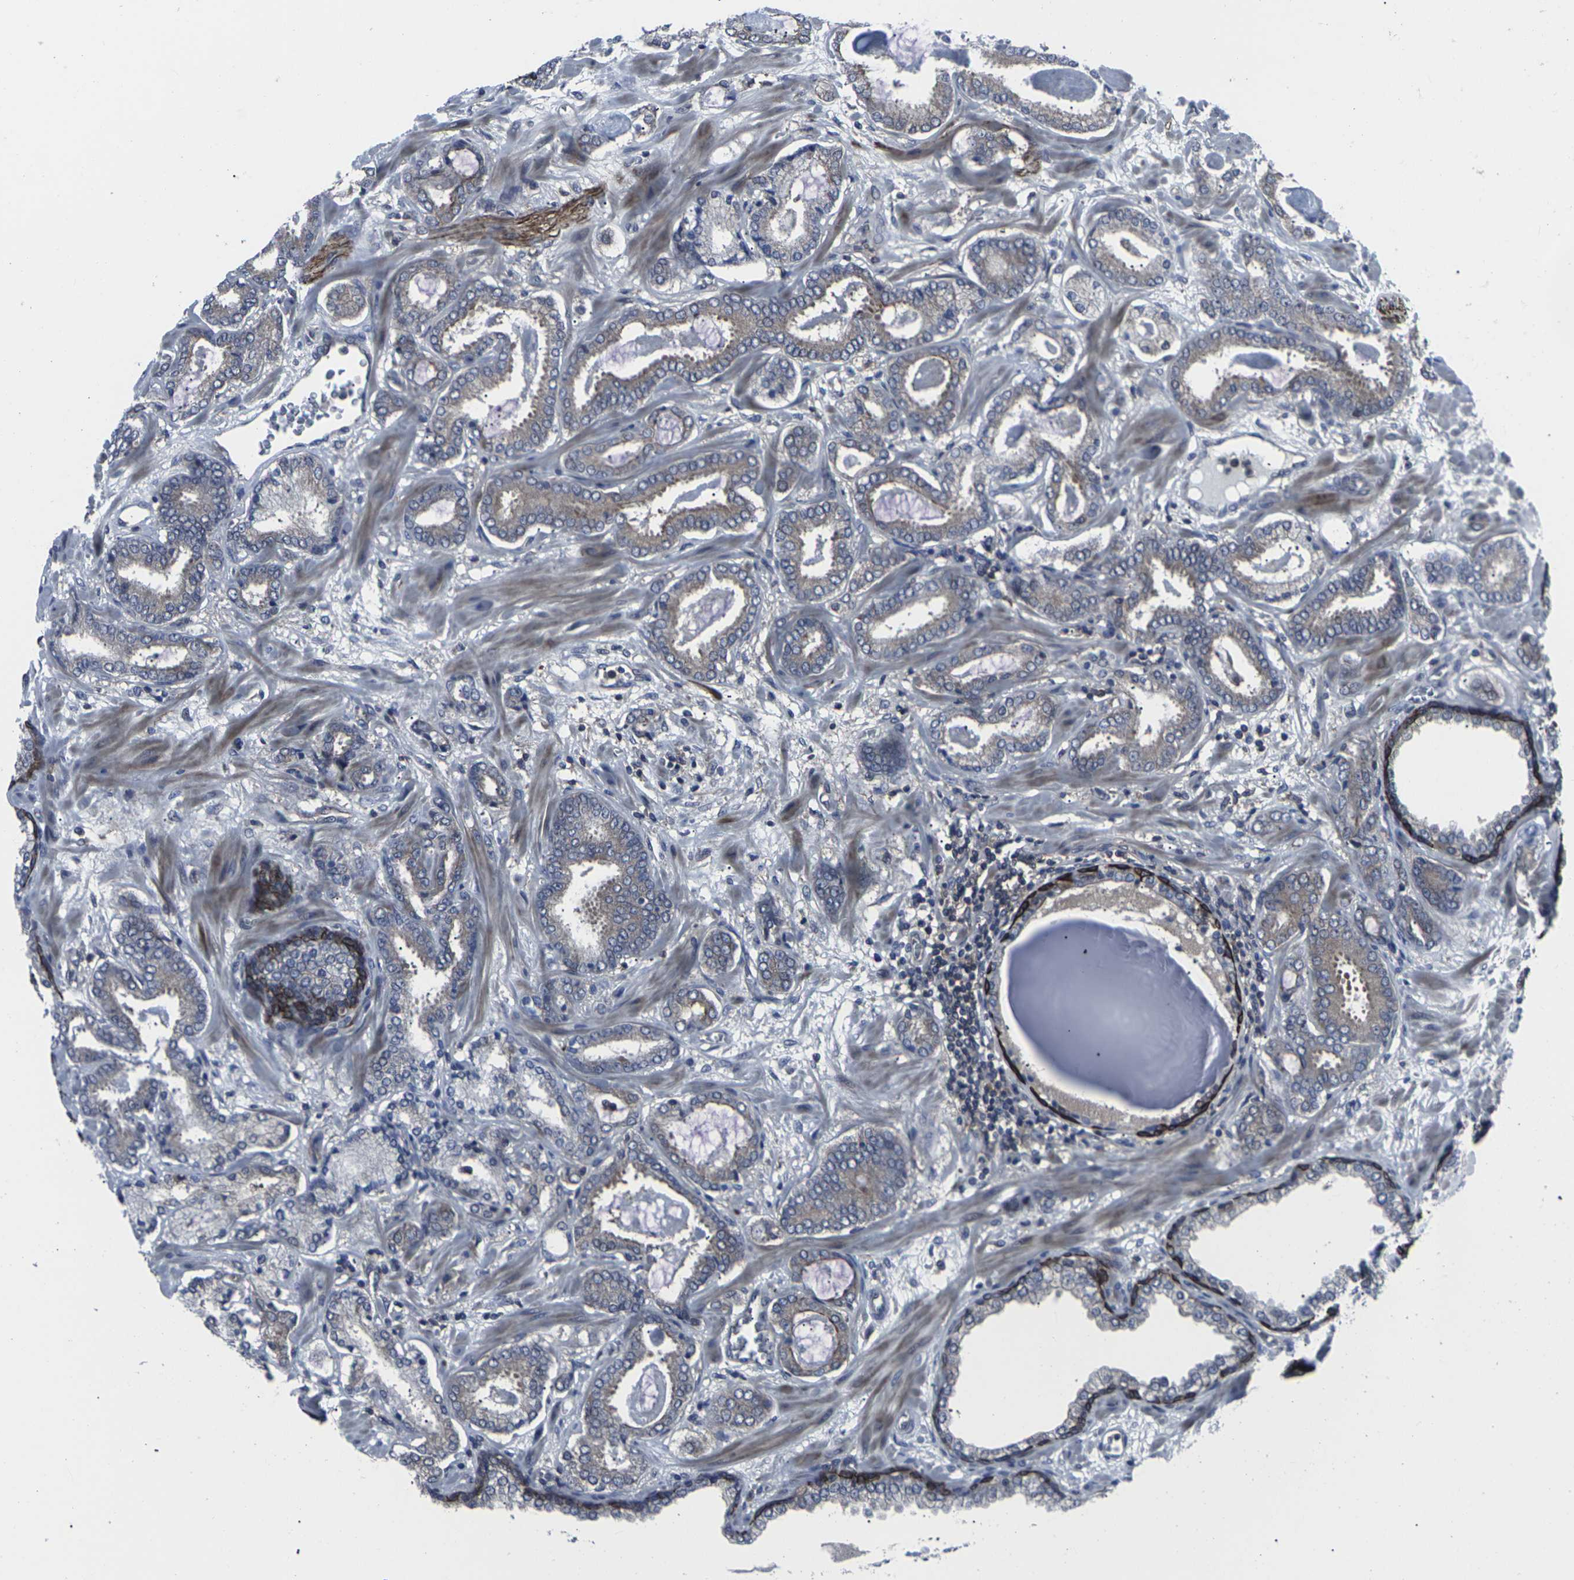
{"staining": {"intensity": "weak", "quantity": "25%-75%", "location": "cytoplasmic/membranous"}, "tissue": "prostate cancer", "cell_type": "Tumor cells", "image_type": "cancer", "snomed": [{"axis": "morphology", "description": "Adenocarcinoma, Low grade"}, {"axis": "topography", "description": "Prostate"}], "caption": "Immunohistochemistry (IHC) (DAB) staining of human prostate cancer (low-grade adenocarcinoma) demonstrates weak cytoplasmic/membranous protein staining in about 25%-75% of tumor cells.", "gene": "HPRT1", "patient": {"sex": "male", "age": 53}}